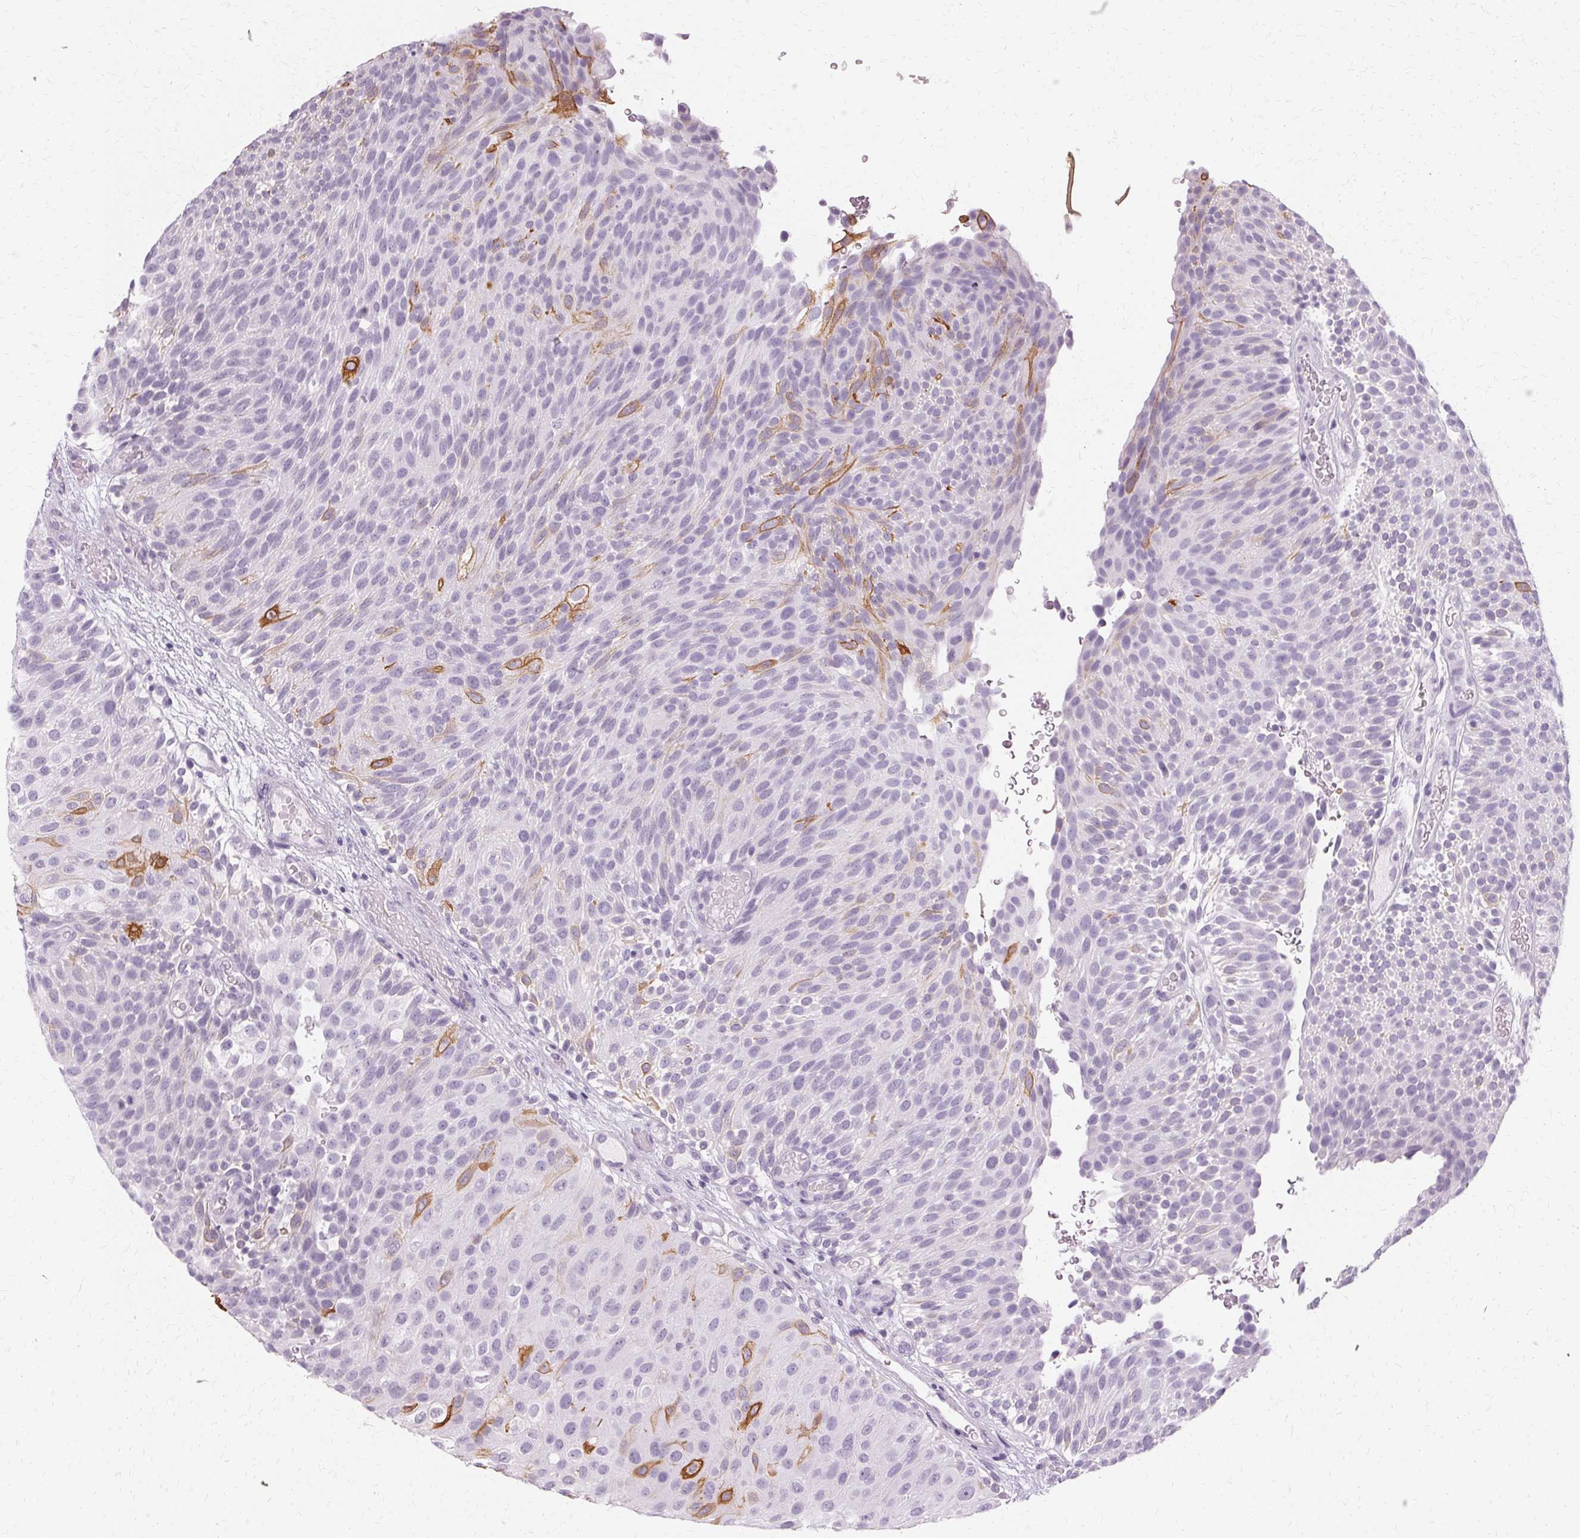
{"staining": {"intensity": "moderate", "quantity": "<25%", "location": "cytoplasmic/membranous"}, "tissue": "urothelial cancer", "cell_type": "Tumor cells", "image_type": "cancer", "snomed": [{"axis": "morphology", "description": "Urothelial carcinoma, Low grade"}, {"axis": "topography", "description": "Urinary bladder"}], "caption": "A photomicrograph of urothelial cancer stained for a protein demonstrates moderate cytoplasmic/membranous brown staining in tumor cells. (Brightfield microscopy of DAB IHC at high magnification).", "gene": "KRT6C", "patient": {"sex": "male", "age": 78}}